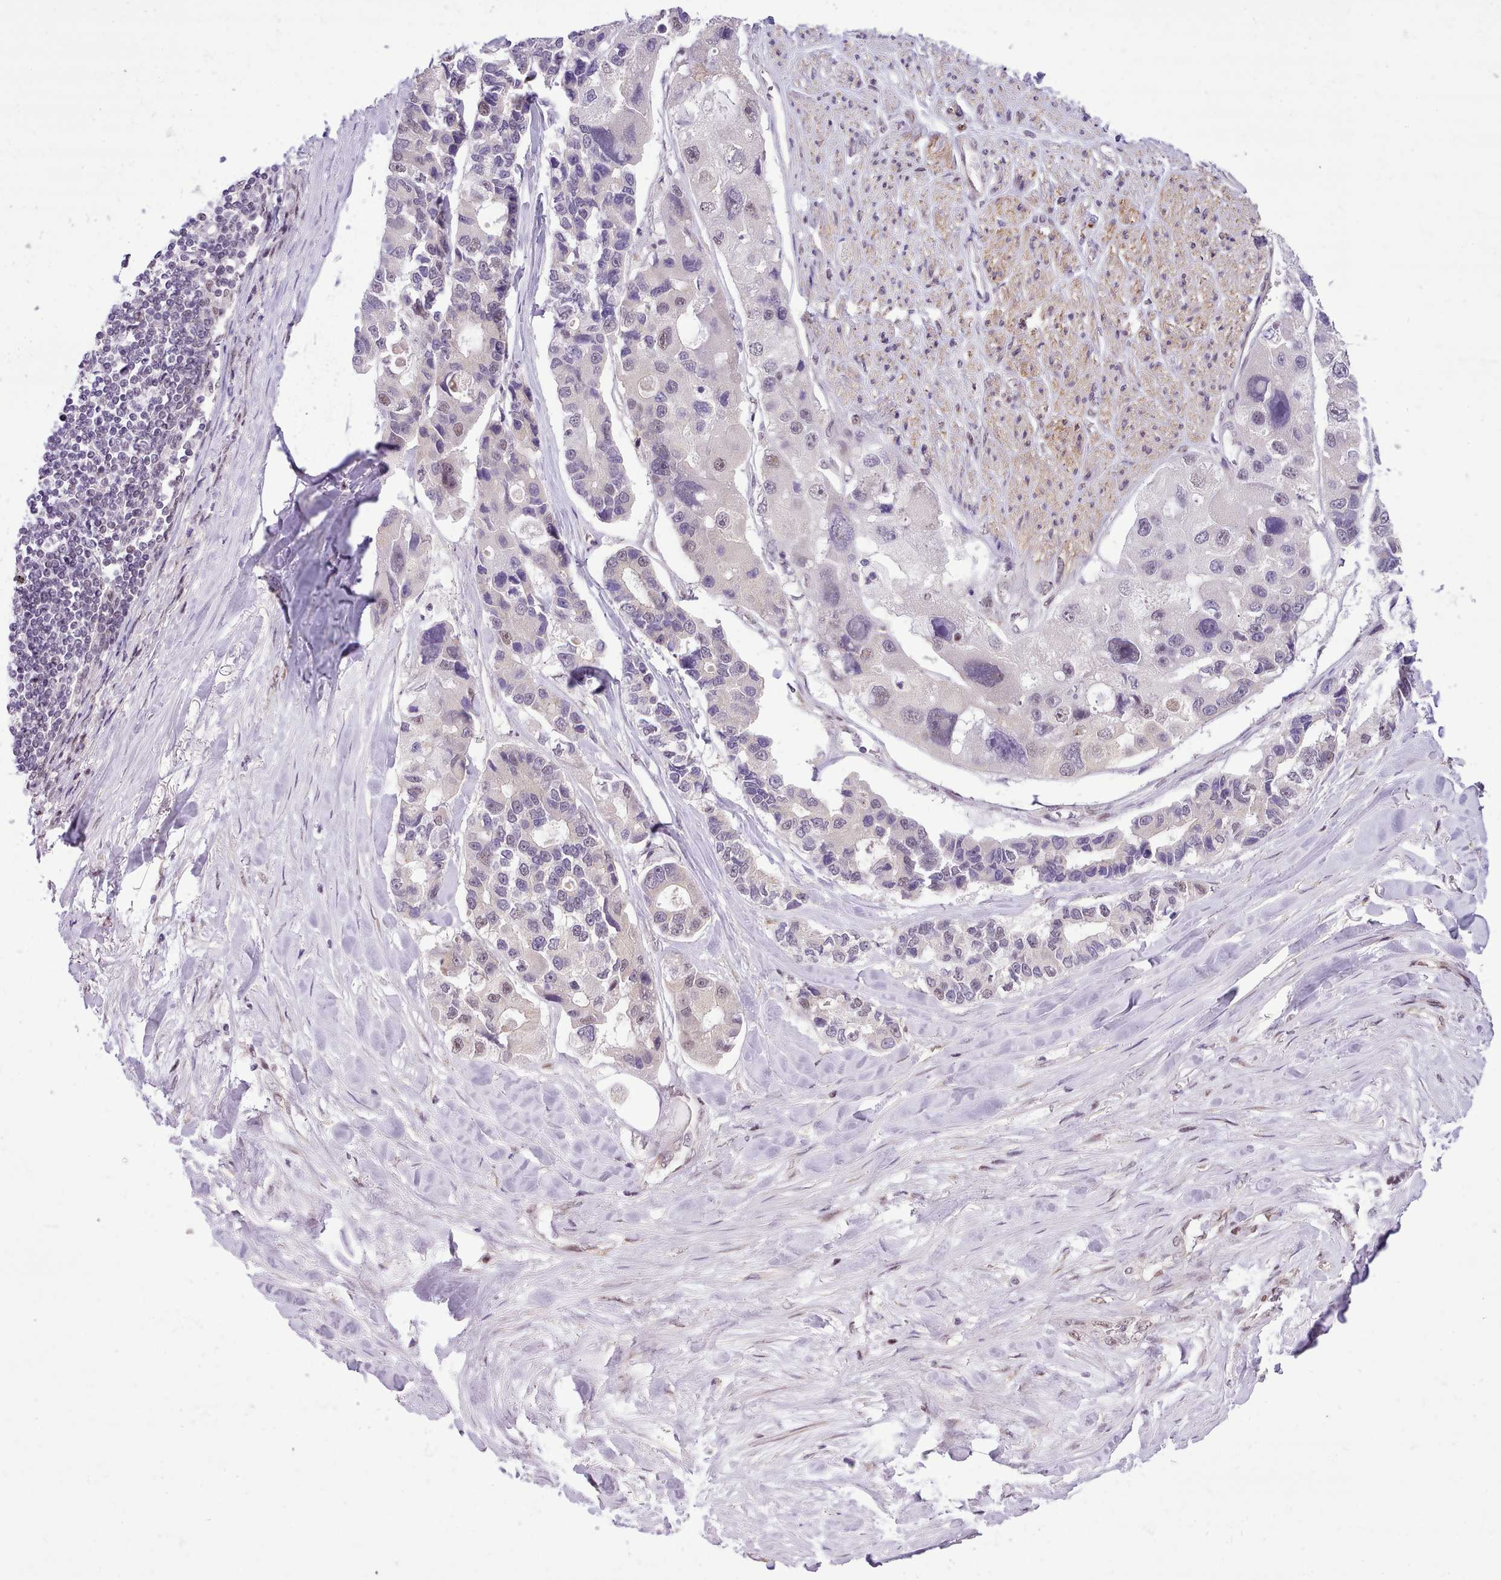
{"staining": {"intensity": "weak", "quantity": "<25%", "location": "nuclear"}, "tissue": "lung cancer", "cell_type": "Tumor cells", "image_type": "cancer", "snomed": [{"axis": "morphology", "description": "Adenocarcinoma, NOS"}, {"axis": "topography", "description": "Lung"}], "caption": "Immunohistochemistry micrograph of neoplastic tissue: human lung adenocarcinoma stained with DAB reveals no significant protein positivity in tumor cells.", "gene": "HOXB7", "patient": {"sex": "female", "age": 54}}